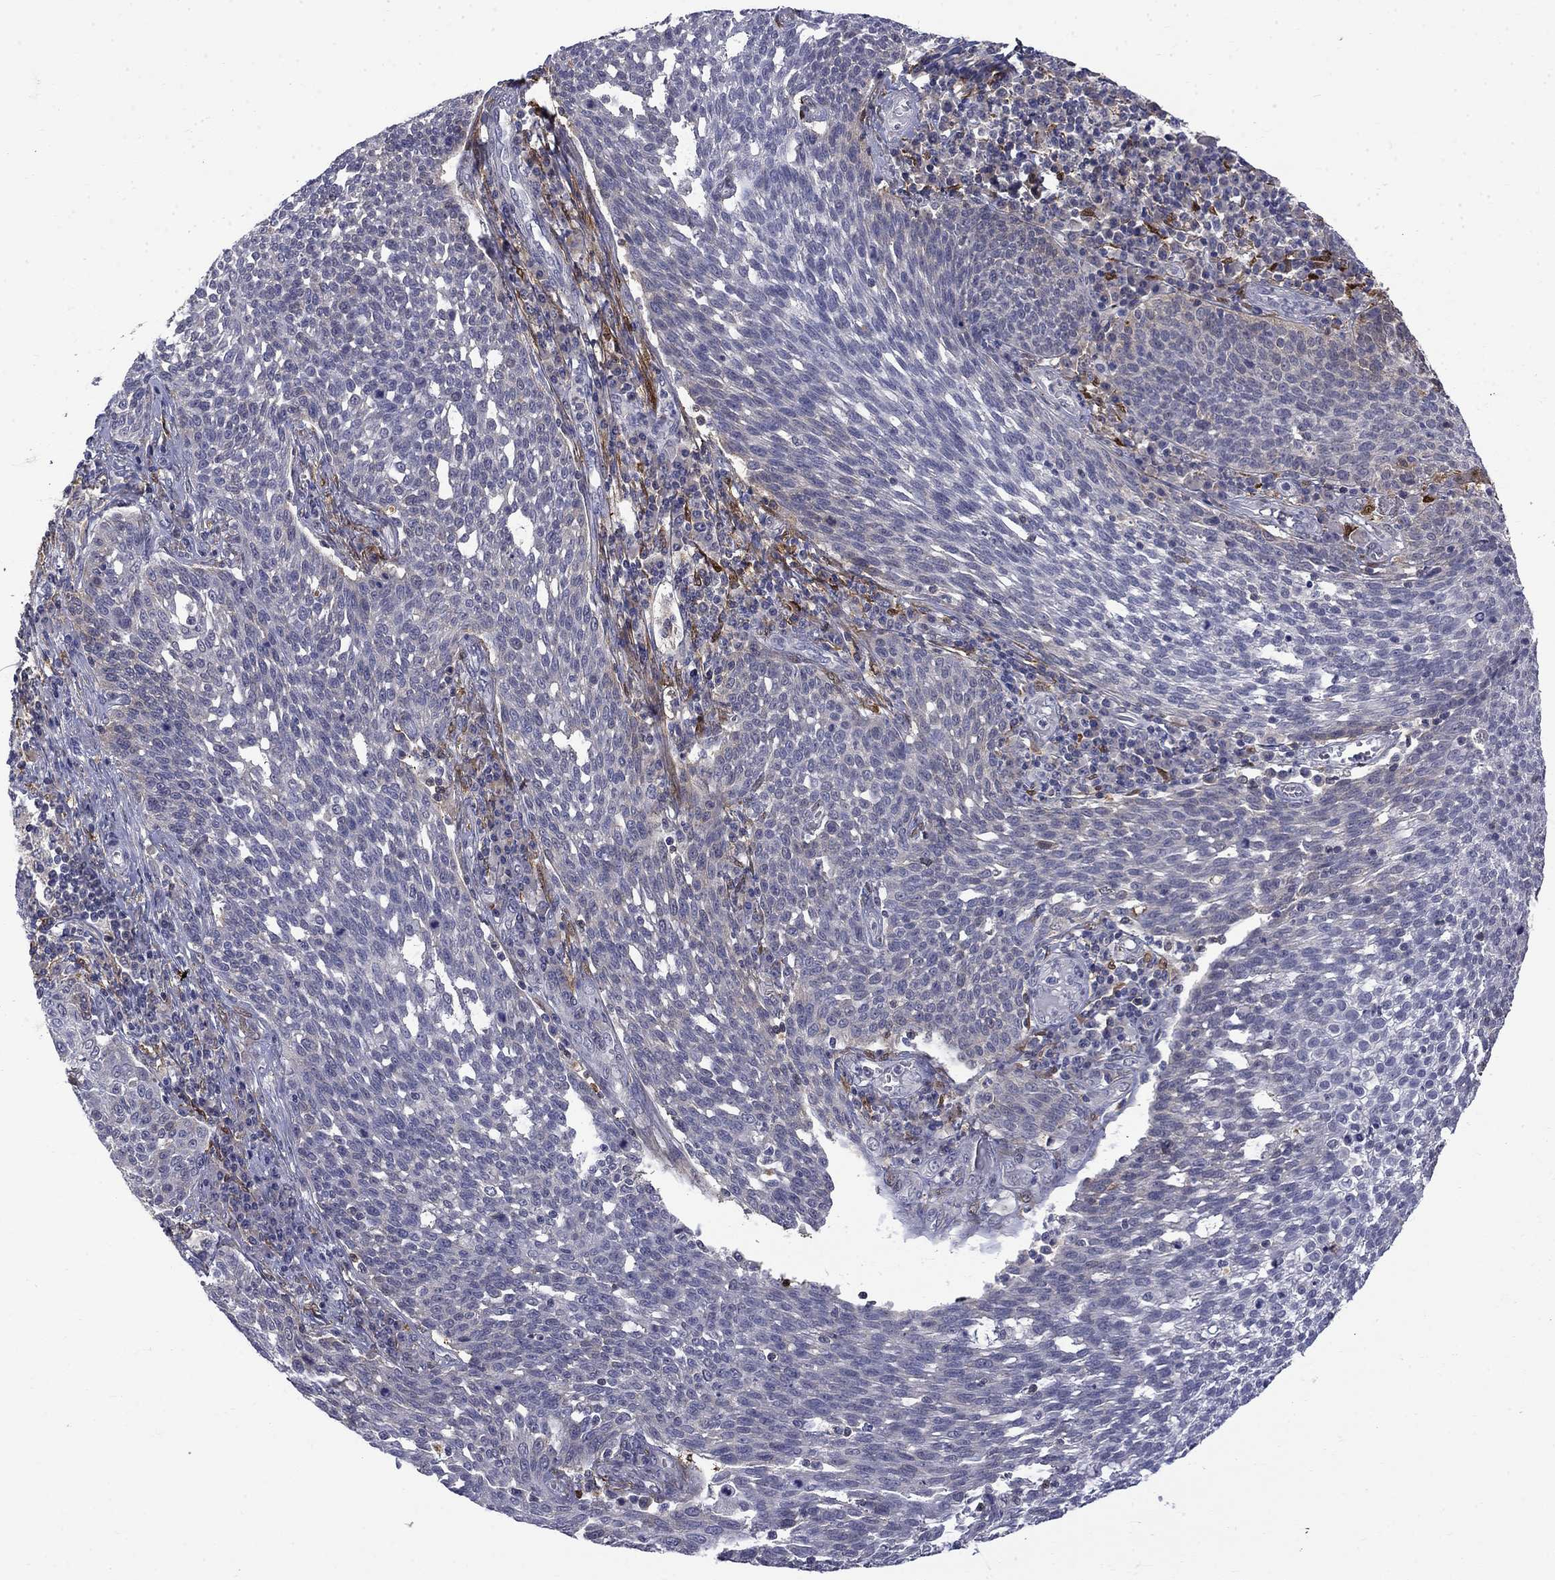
{"staining": {"intensity": "weak", "quantity": "<25%", "location": "cytoplasmic/membranous"}, "tissue": "cervical cancer", "cell_type": "Tumor cells", "image_type": "cancer", "snomed": [{"axis": "morphology", "description": "Squamous cell carcinoma, NOS"}, {"axis": "topography", "description": "Cervix"}], "caption": "The histopathology image displays no staining of tumor cells in squamous cell carcinoma (cervical).", "gene": "PCBP3", "patient": {"sex": "female", "age": 34}}